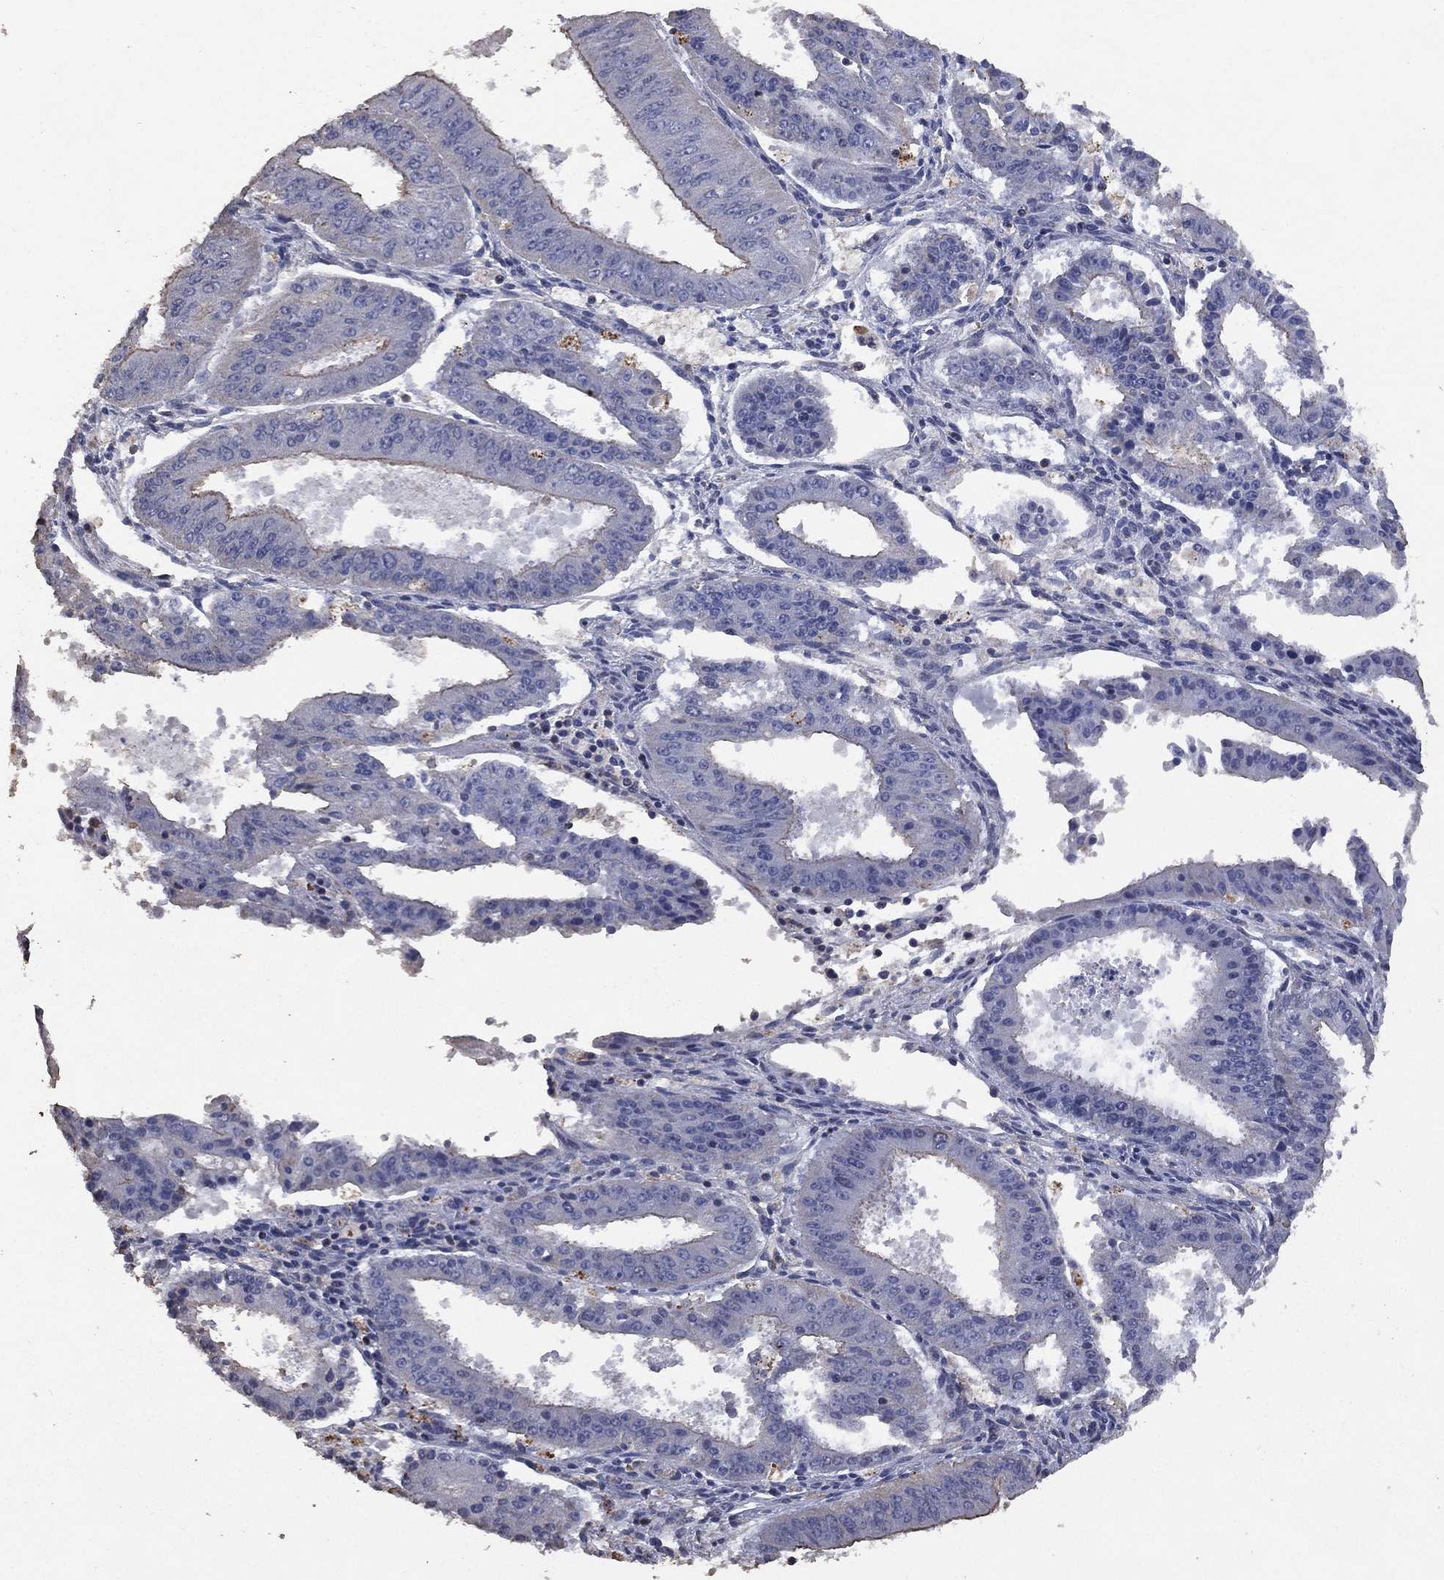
{"staining": {"intensity": "moderate", "quantity": "<25%", "location": "cytoplasmic/membranous"}, "tissue": "ovarian cancer", "cell_type": "Tumor cells", "image_type": "cancer", "snomed": [{"axis": "morphology", "description": "Carcinoma, endometroid"}, {"axis": "topography", "description": "Ovary"}], "caption": "This photomicrograph shows endometroid carcinoma (ovarian) stained with immunohistochemistry (IHC) to label a protein in brown. The cytoplasmic/membranous of tumor cells show moderate positivity for the protein. Nuclei are counter-stained blue.", "gene": "ADPRHL1", "patient": {"sex": "female", "age": 42}}